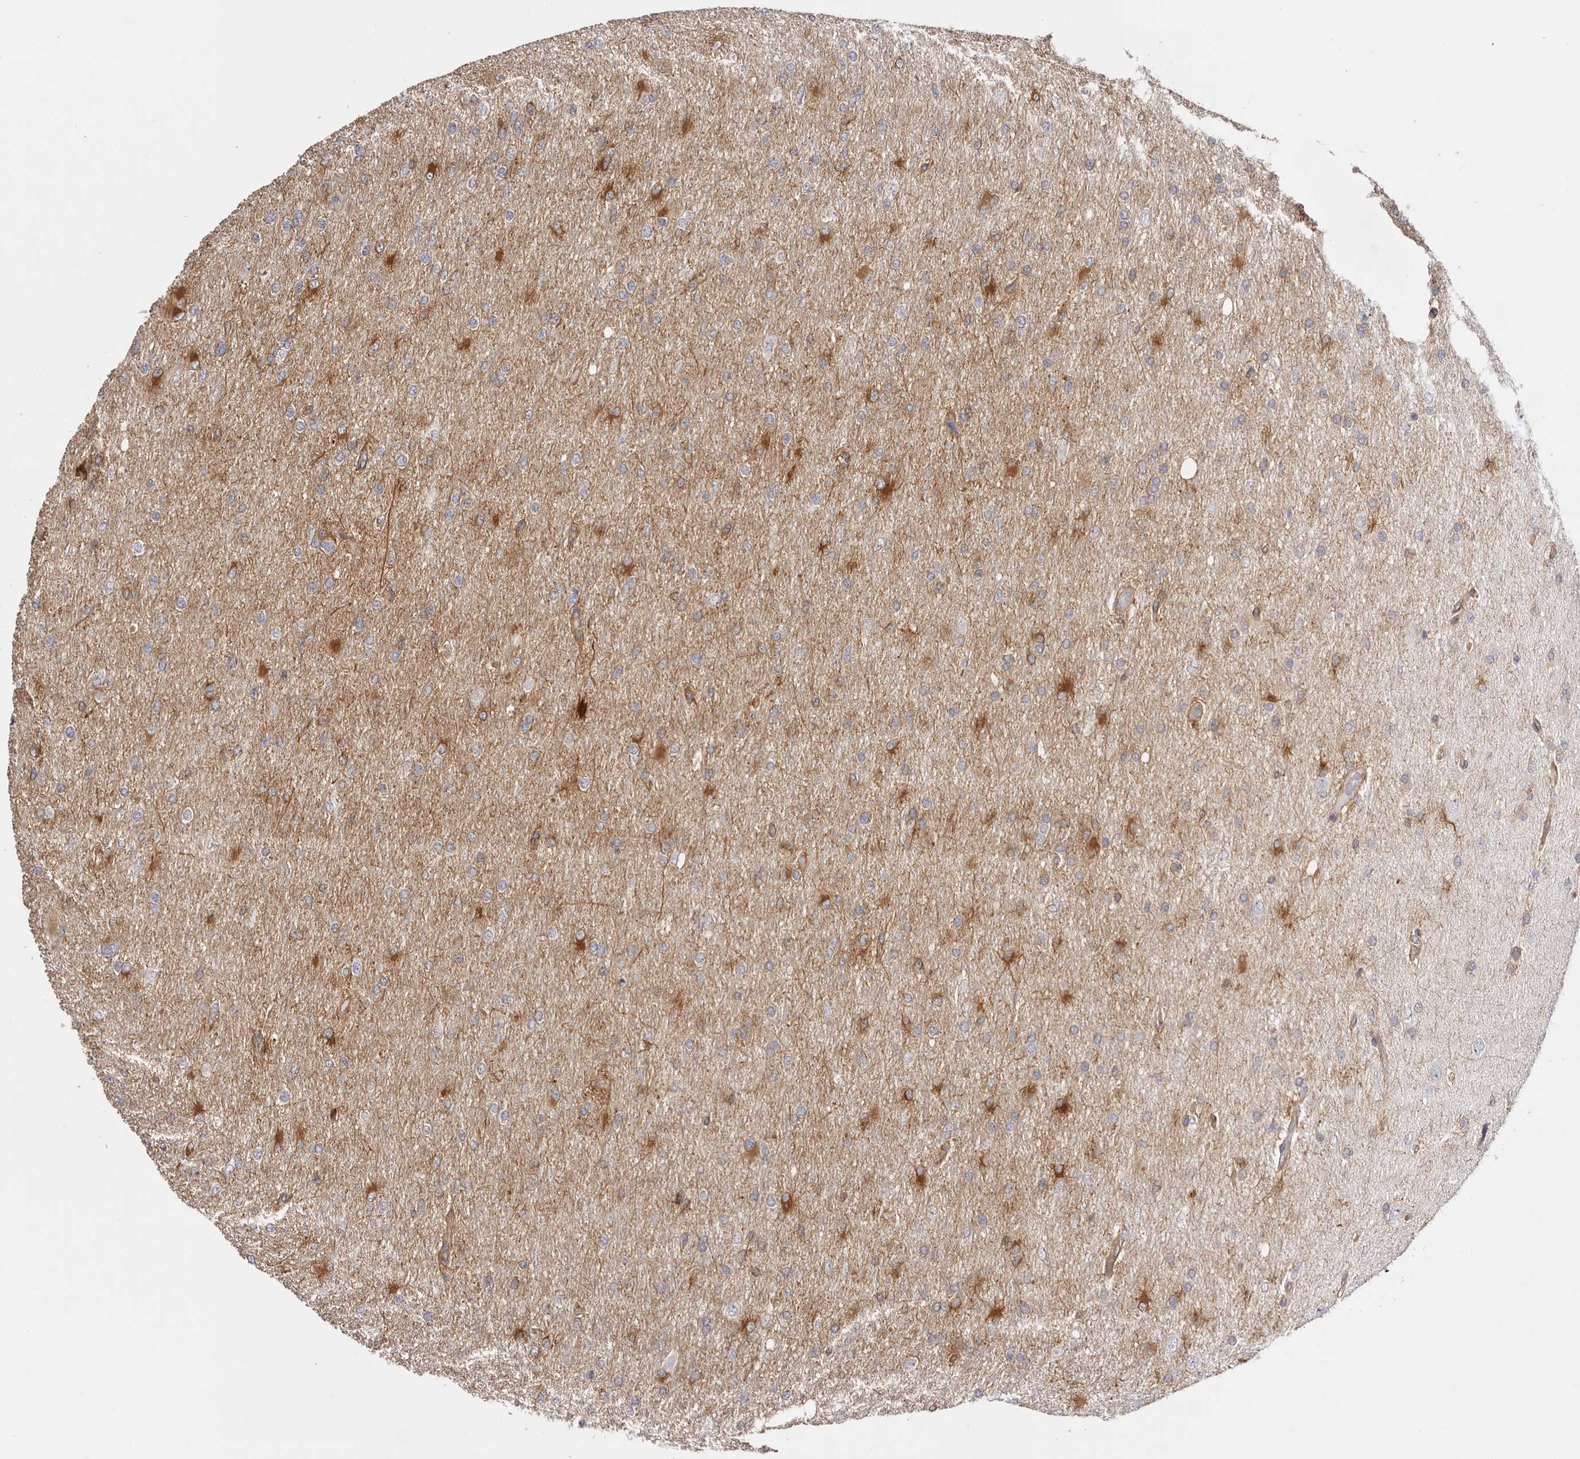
{"staining": {"intensity": "negative", "quantity": "none", "location": "none"}, "tissue": "glioma", "cell_type": "Tumor cells", "image_type": "cancer", "snomed": [{"axis": "morphology", "description": "Glioma, malignant, High grade"}, {"axis": "topography", "description": "Cerebral cortex"}], "caption": "An image of human glioma is negative for staining in tumor cells.", "gene": "LAP3", "patient": {"sex": "female", "age": 36}}